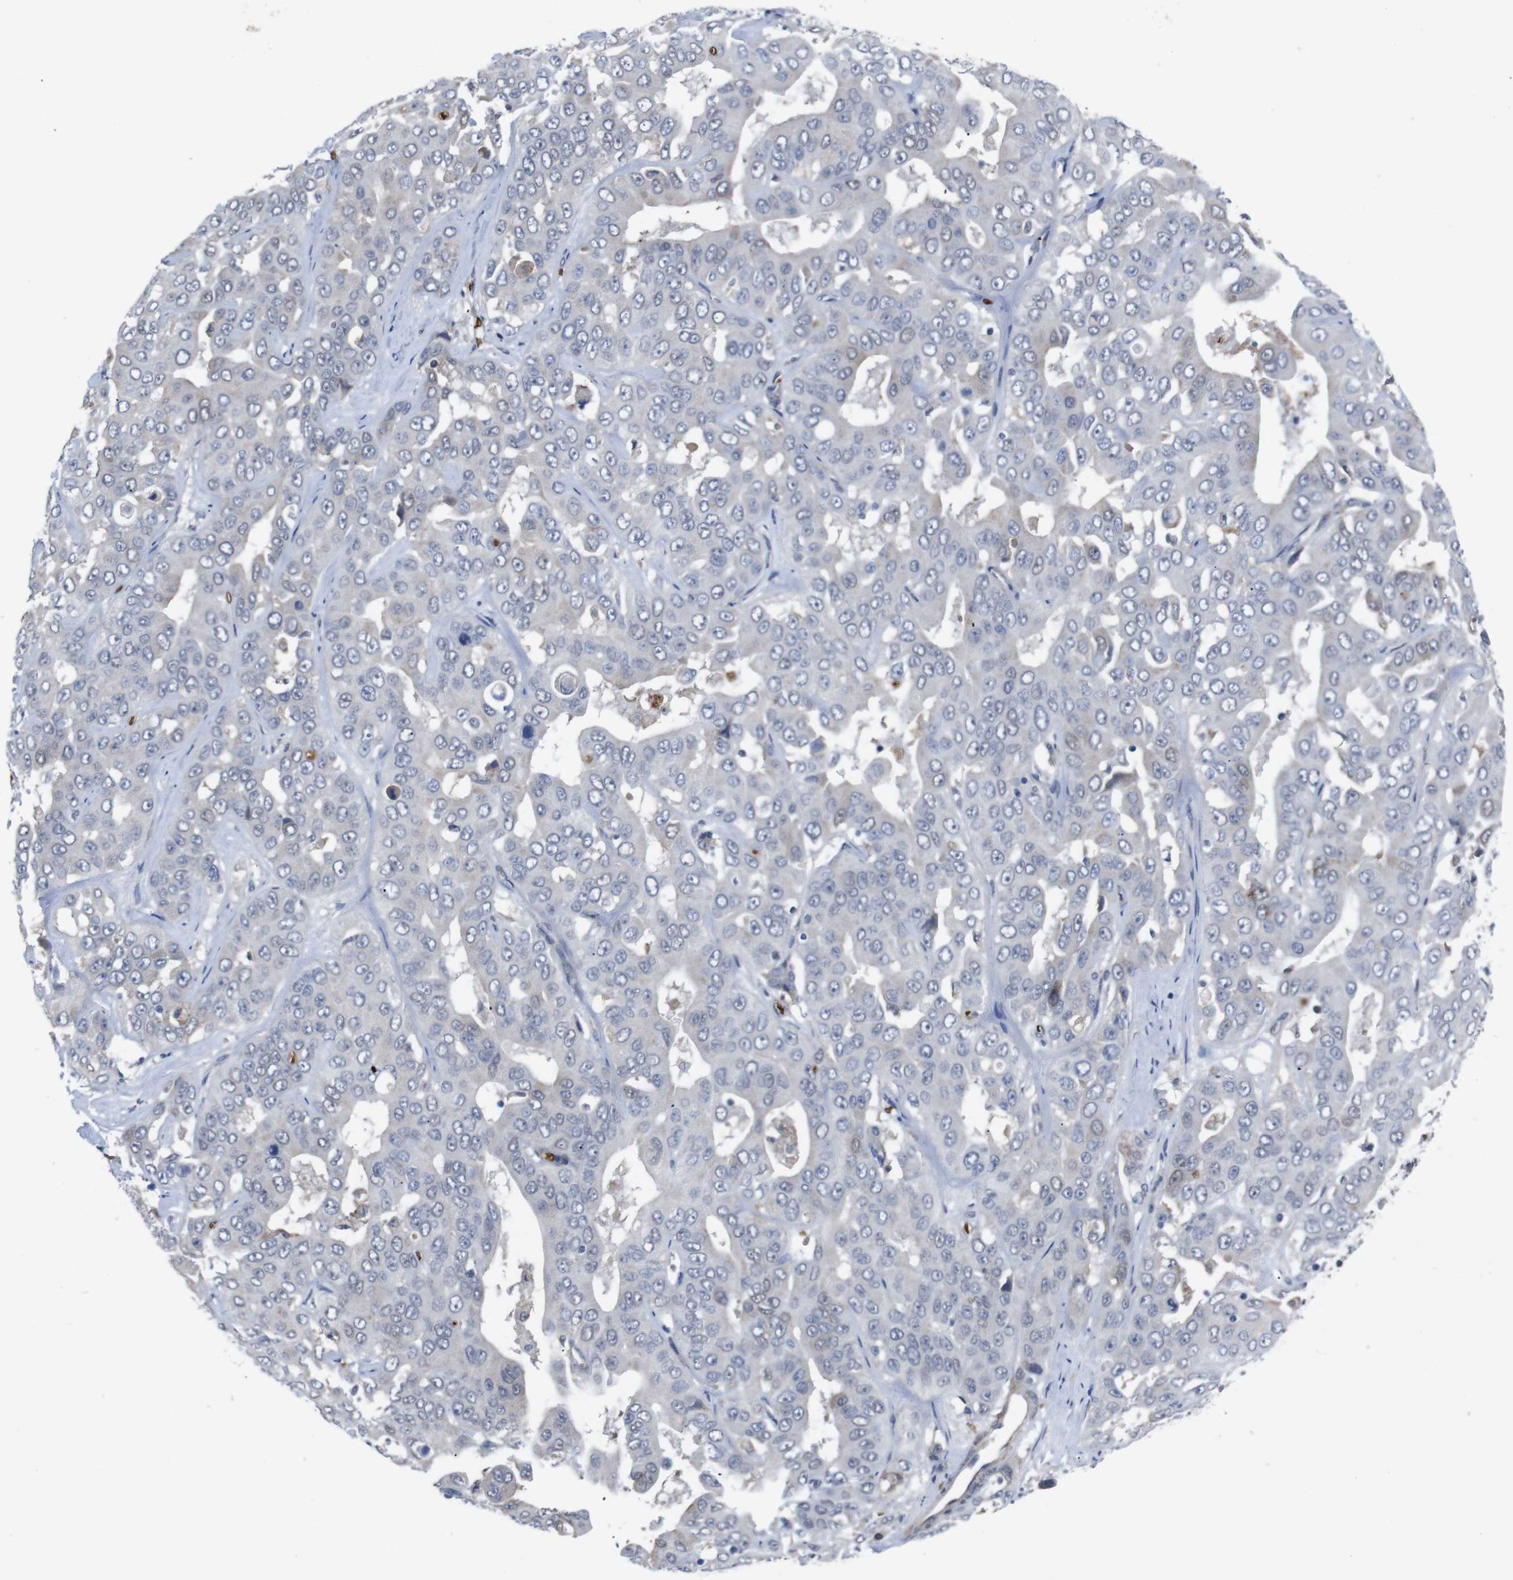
{"staining": {"intensity": "negative", "quantity": "none", "location": "none"}, "tissue": "liver cancer", "cell_type": "Tumor cells", "image_type": "cancer", "snomed": [{"axis": "morphology", "description": "Cholangiocarcinoma"}, {"axis": "topography", "description": "Liver"}], "caption": "High power microscopy photomicrograph of an IHC image of cholangiocarcinoma (liver), revealing no significant expression in tumor cells. (Stains: DAB immunohistochemistry with hematoxylin counter stain, Microscopy: brightfield microscopy at high magnification).", "gene": "SPTB", "patient": {"sex": "female", "age": 52}}